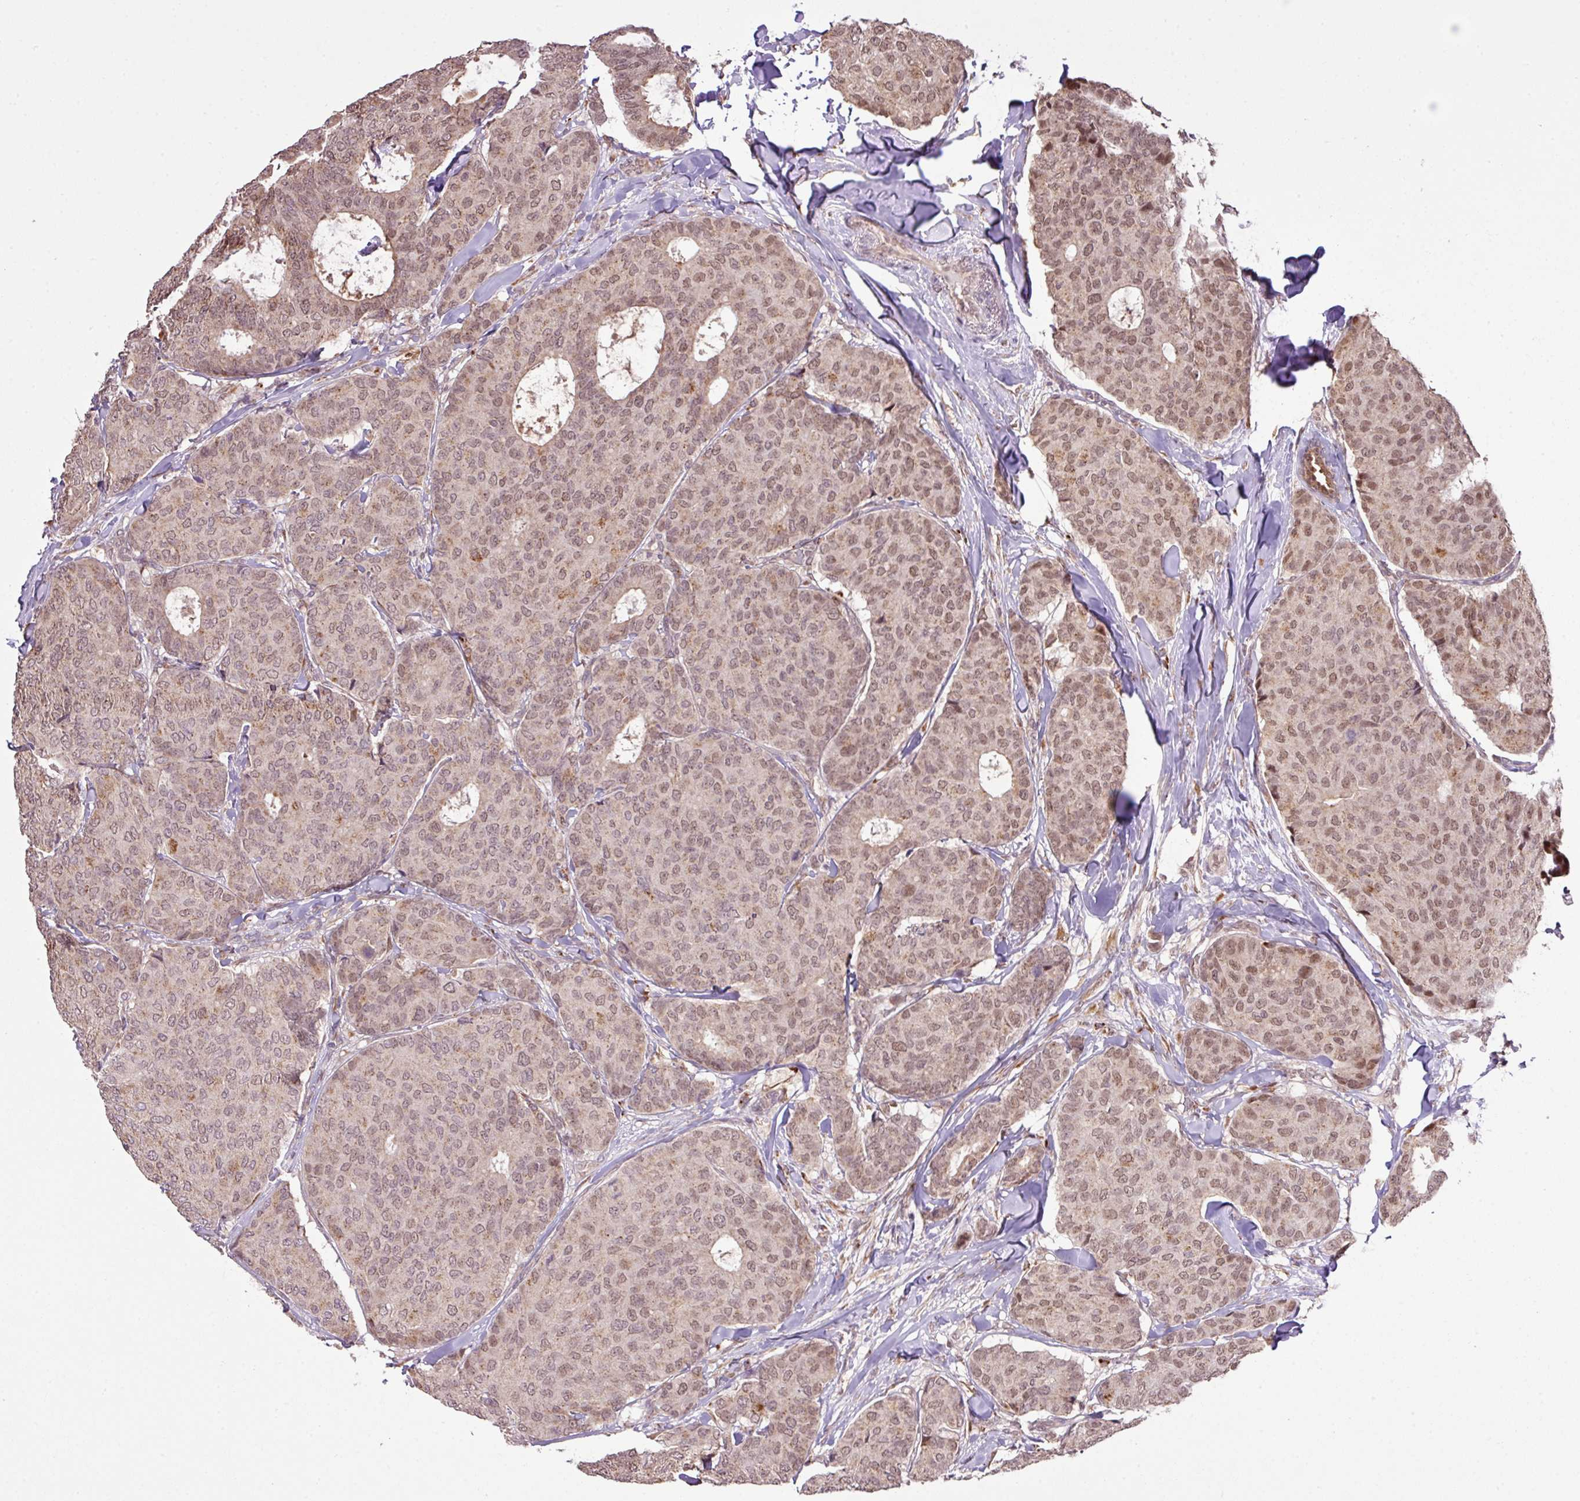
{"staining": {"intensity": "moderate", "quantity": ">75%", "location": "cytoplasmic/membranous,nuclear"}, "tissue": "breast cancer", "cell_type": "Tumor cells", "image_type": "cancer", "snomed": [{"axis": "morphology", "description": "Duct carcinoma"}, {"axis": "topography", "description": "Breast"}], "caption": "An image of breast cancer stained for a protein shows moderate cytoplasmic/membranous and nuclear brown staining in tumor cells. (DAB IHC with brightfield microscopy, high magnification).", "gene": "SMCO4", "patient": {"sex": "female", "age": 75}}